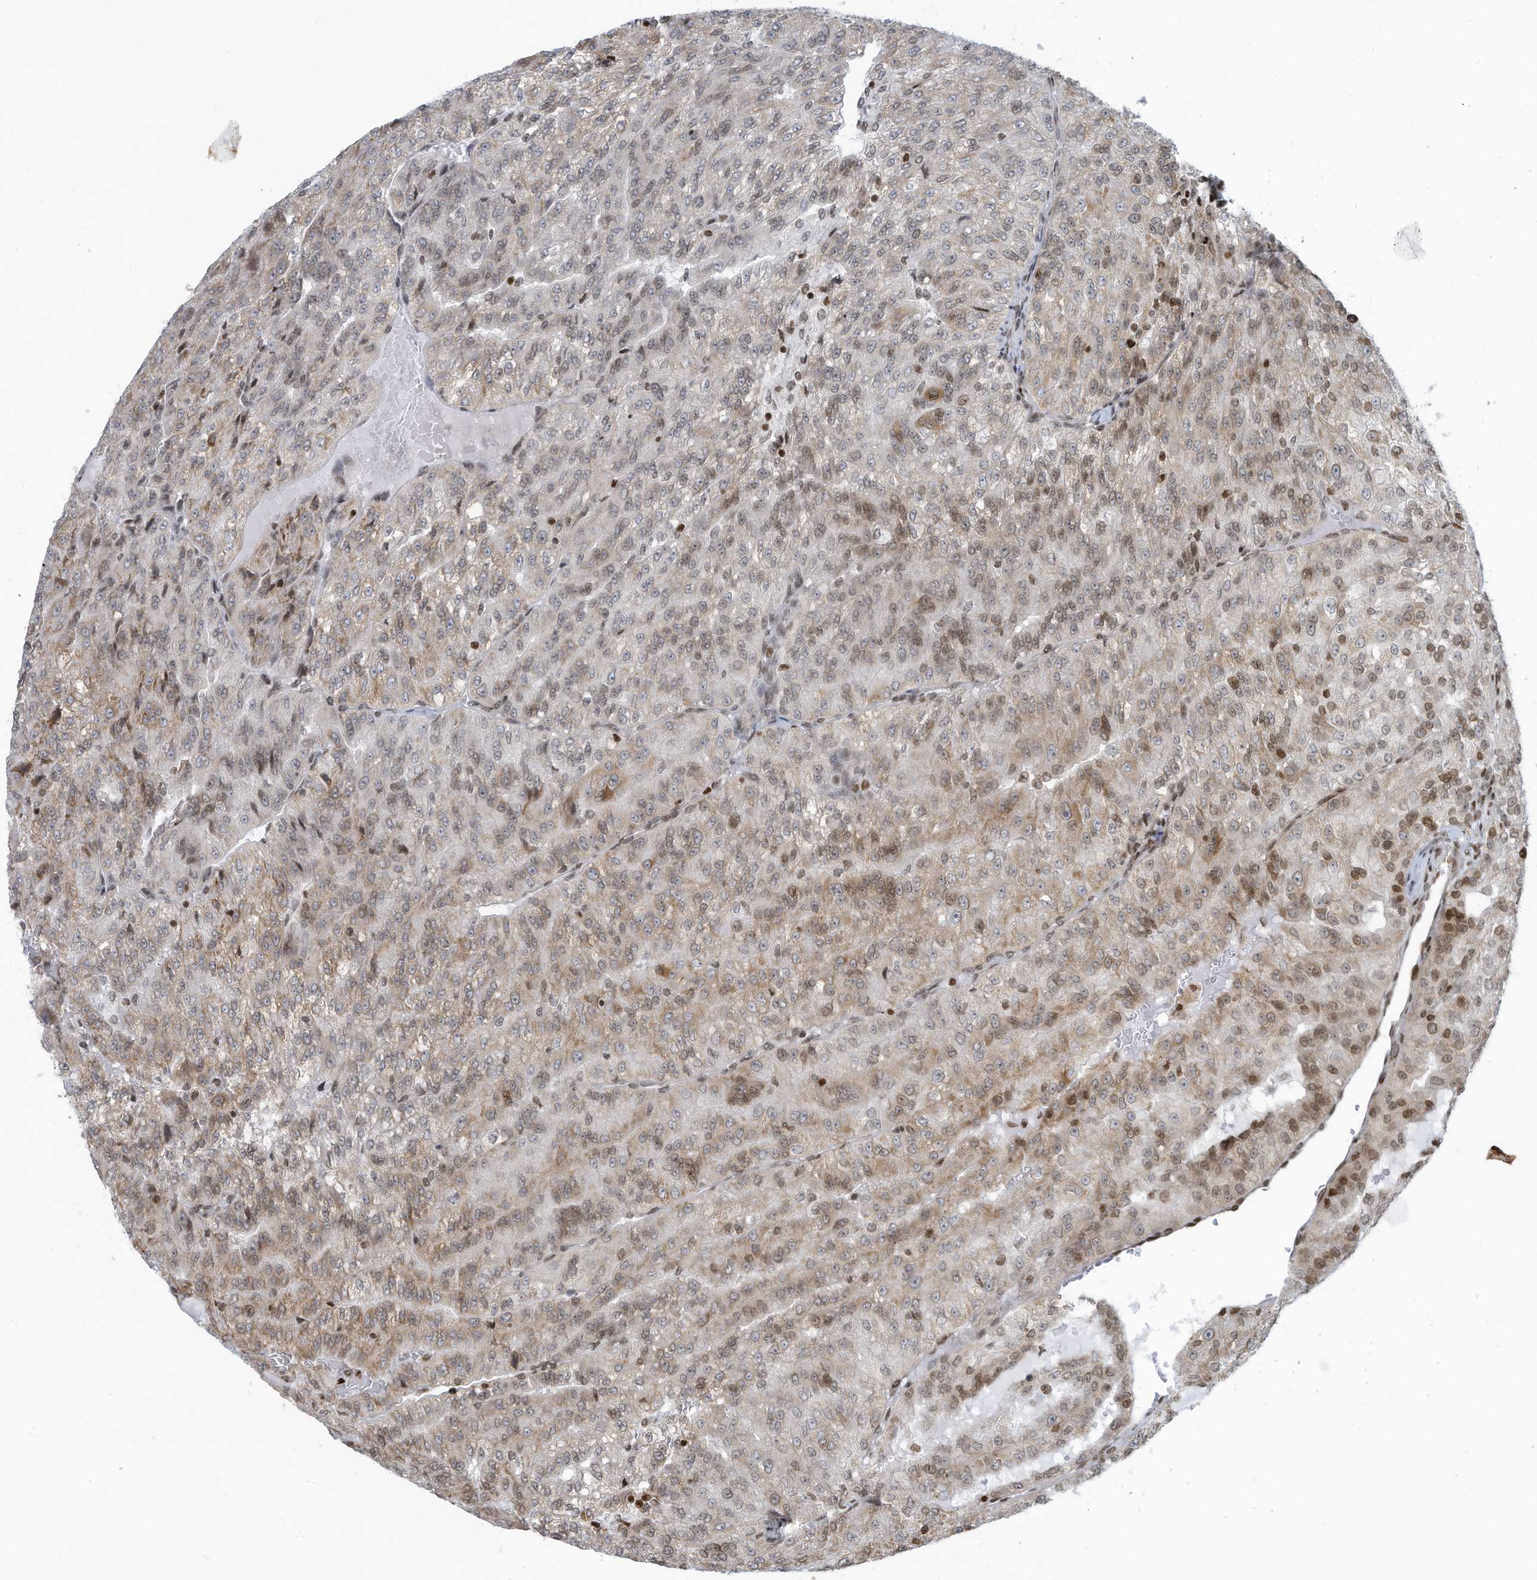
{"staining": {"intensity": "moderate", "quantity": "25%-75%", "location": "cytoplasmic/membranous,nuclear"}, "tissue": "renal cancer", "cell_type": "Tumor cells", "image_type": "cancer", "snomed": [{"axis": "morphology", "description": "Adenocarcinoma, NOS"}, {"axis": "topography", "description": "Kidney"}], "caption": "Immunohistochemical staining of renal cancer displays medium levels of moderate cytoplasmic/membranous and nuclear protein positivity in approximately 25%-75% of tumor cells.", "gene": "ADI1", "patient": {"sex": "female", "age": 63}}